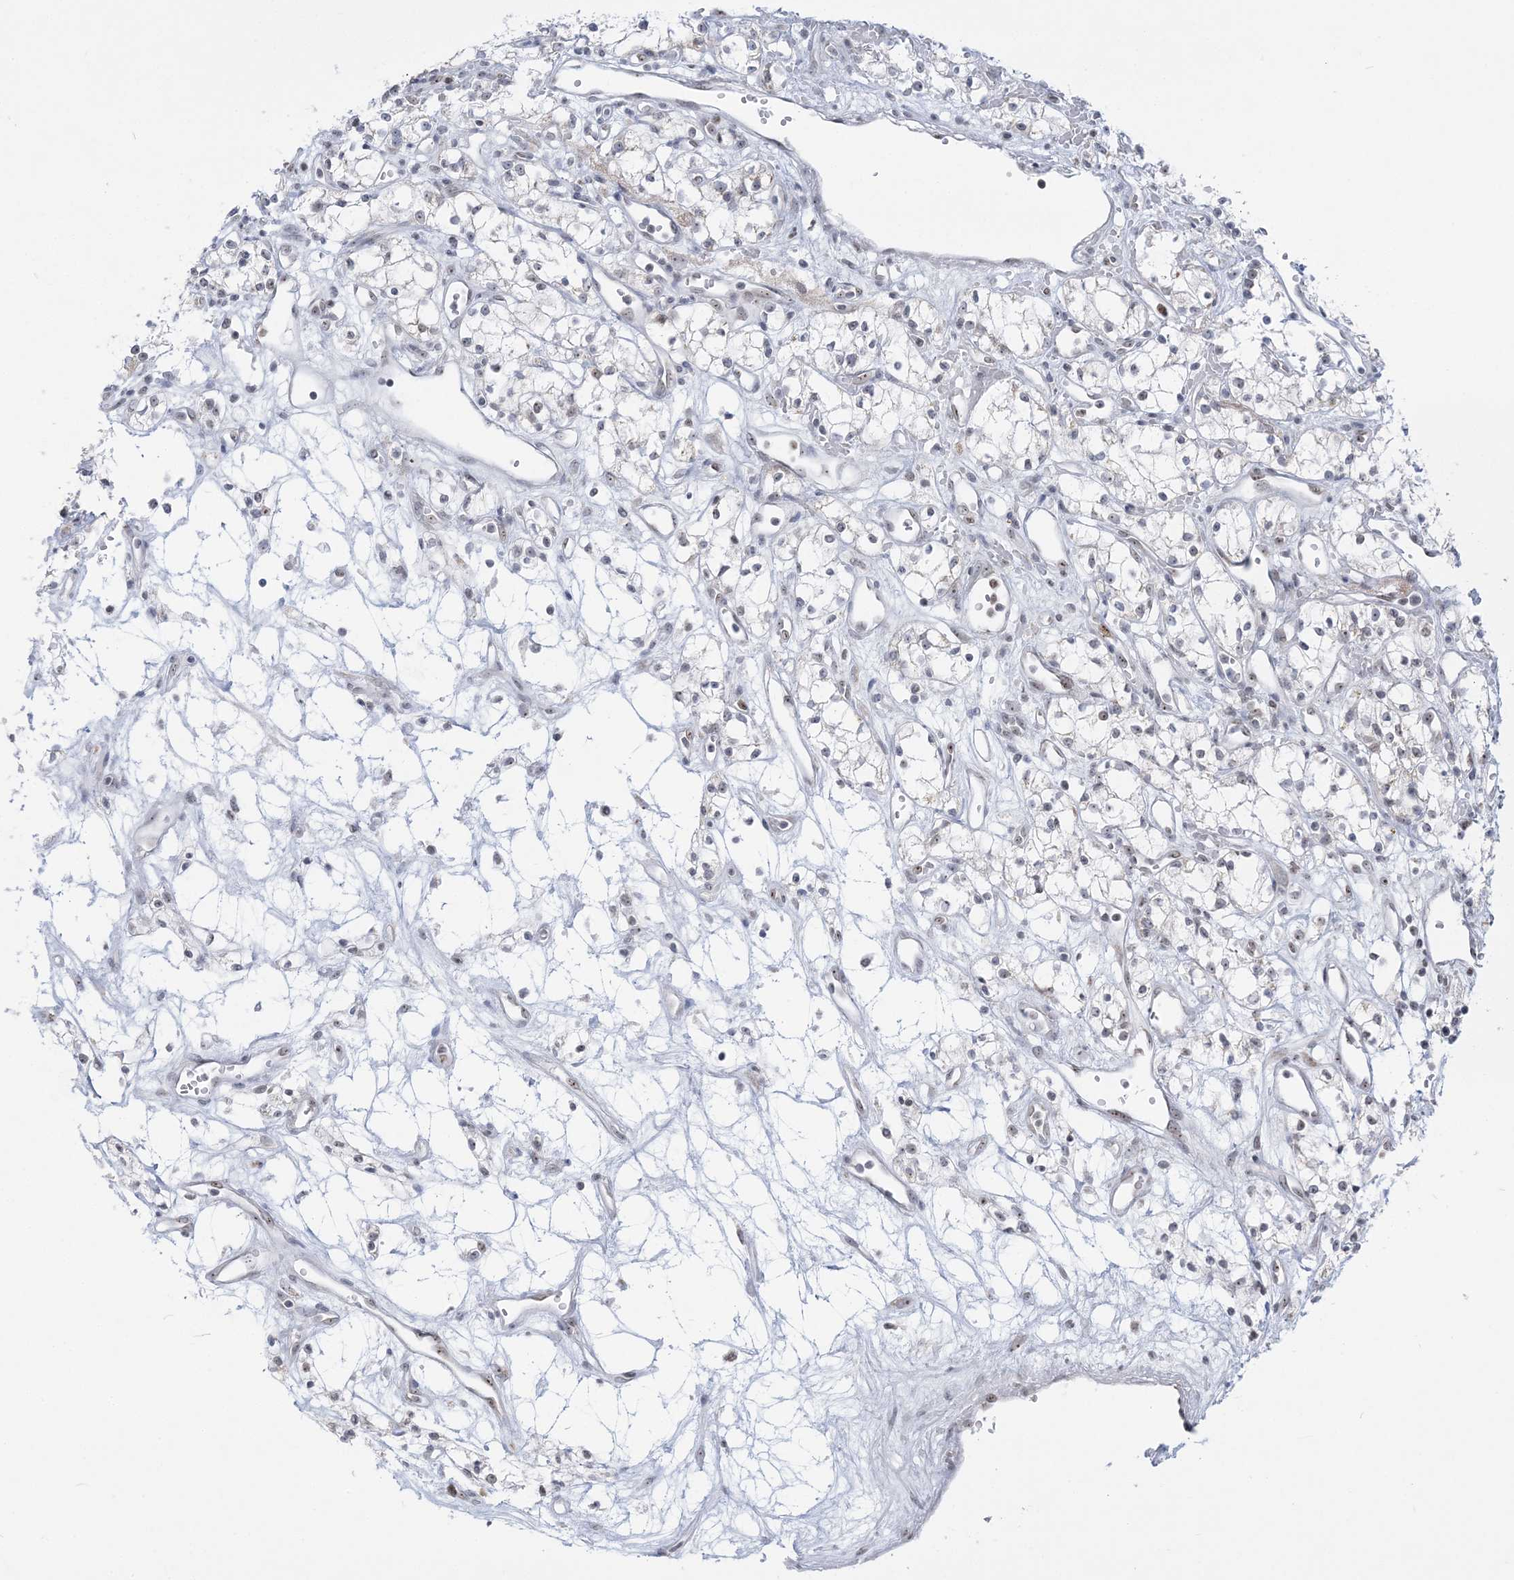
{"staining": {"intensity": "negative", "quantity": "none", "location": "none"}, "tissue": "renal cancer", "cell_type": "Tumor cells", "image_type": "cancer", "snomed": [{"axis": "morphology", "description": "Adenocarcinoma, NOS"}, {"axis": "topography", "description": "Kidney"}], "caption": "A histopathology image of adenocarcinoma (renal) stained for a protein reveals no brown staining in tumor cells.", "gene": "DDX21", "patient": {"sex": "male", "age": 59}}